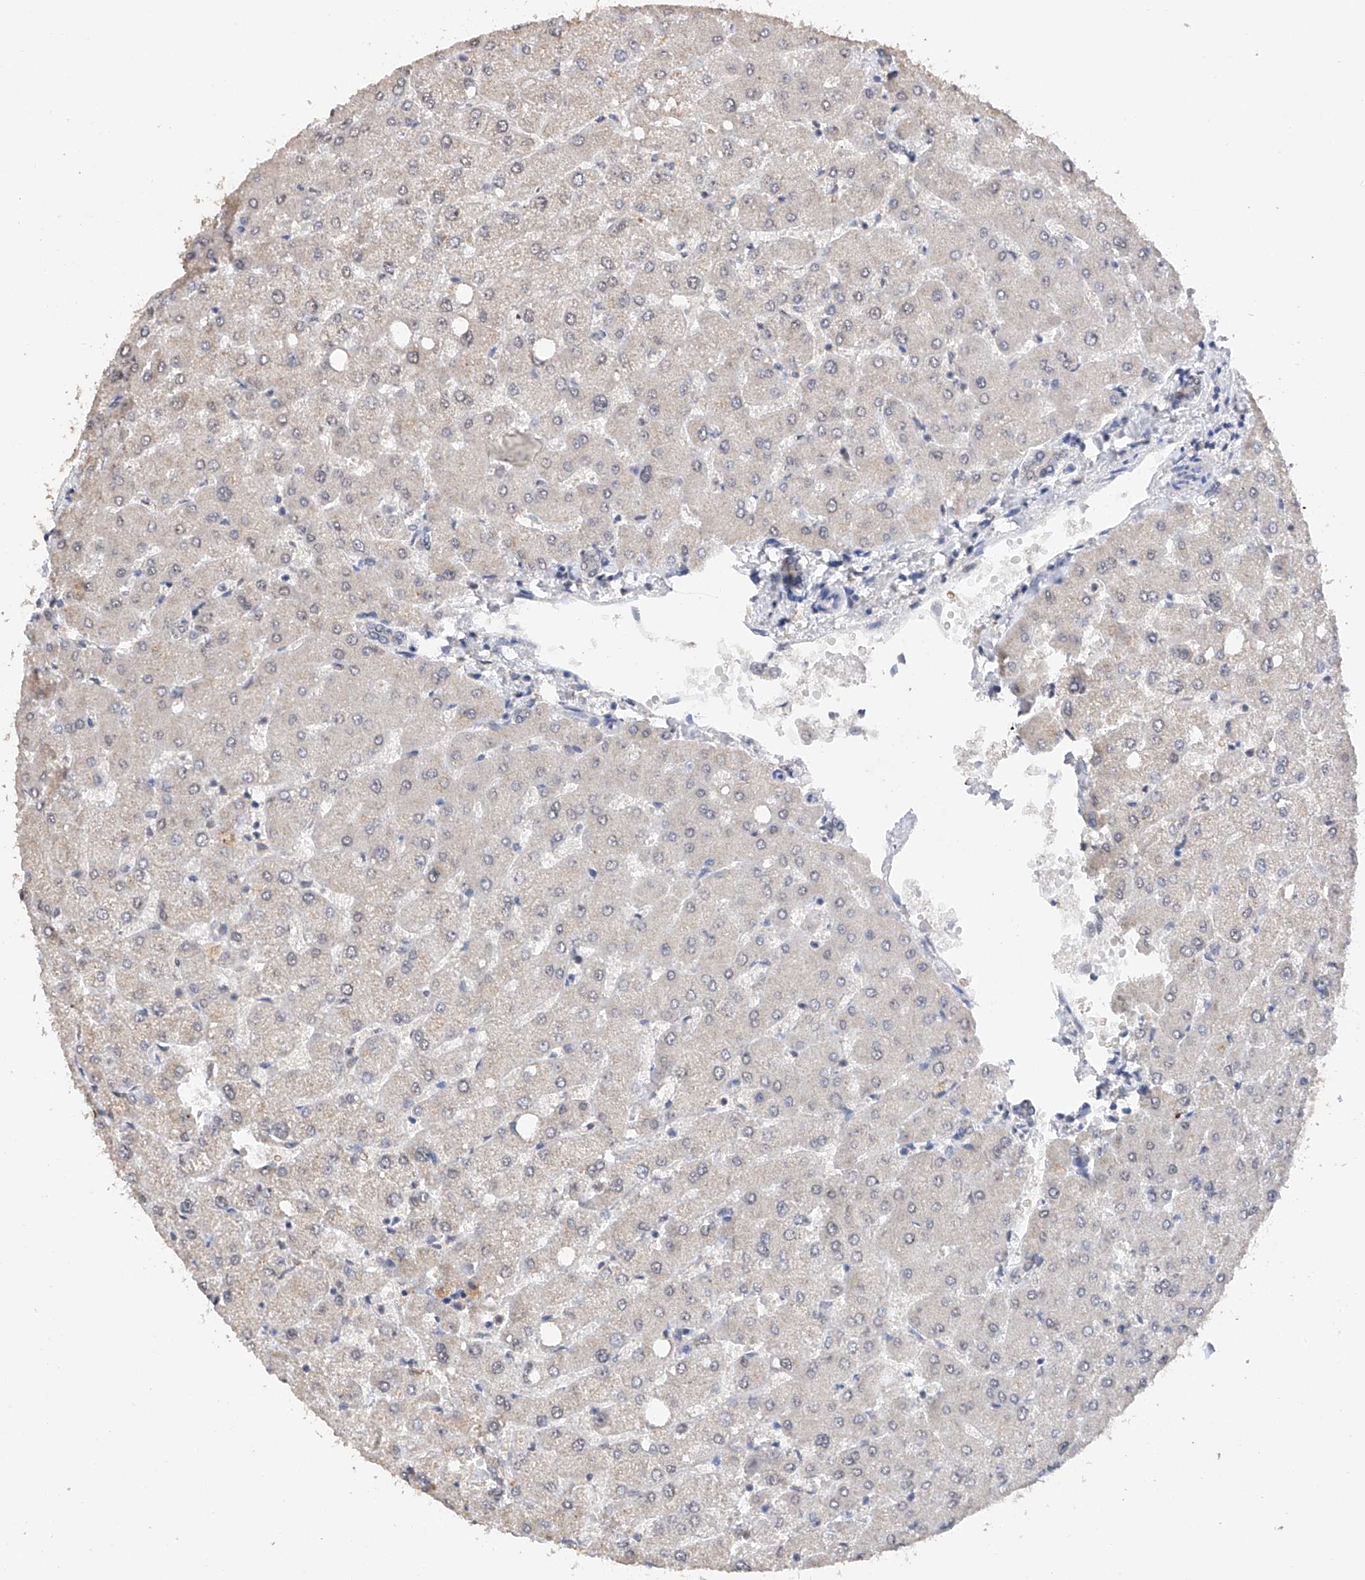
{"staining": {"intensity": "negative", "quantity": "none", "location": "none"}, "tissue": "liver", "cell_type": "Cholangiocytes", "image_type": "normal", "snomed": [{"axis": "morphology", "description": "Normal tissue, NOS"}, {"axis": "topography", "description": "Liver"}], "caption": "Liver was stained to show a protein in brown. There is no significant positivity in cholangiocytes.", "gene": "DMAP1", "patient": {"sex": "female", "age": 54}}